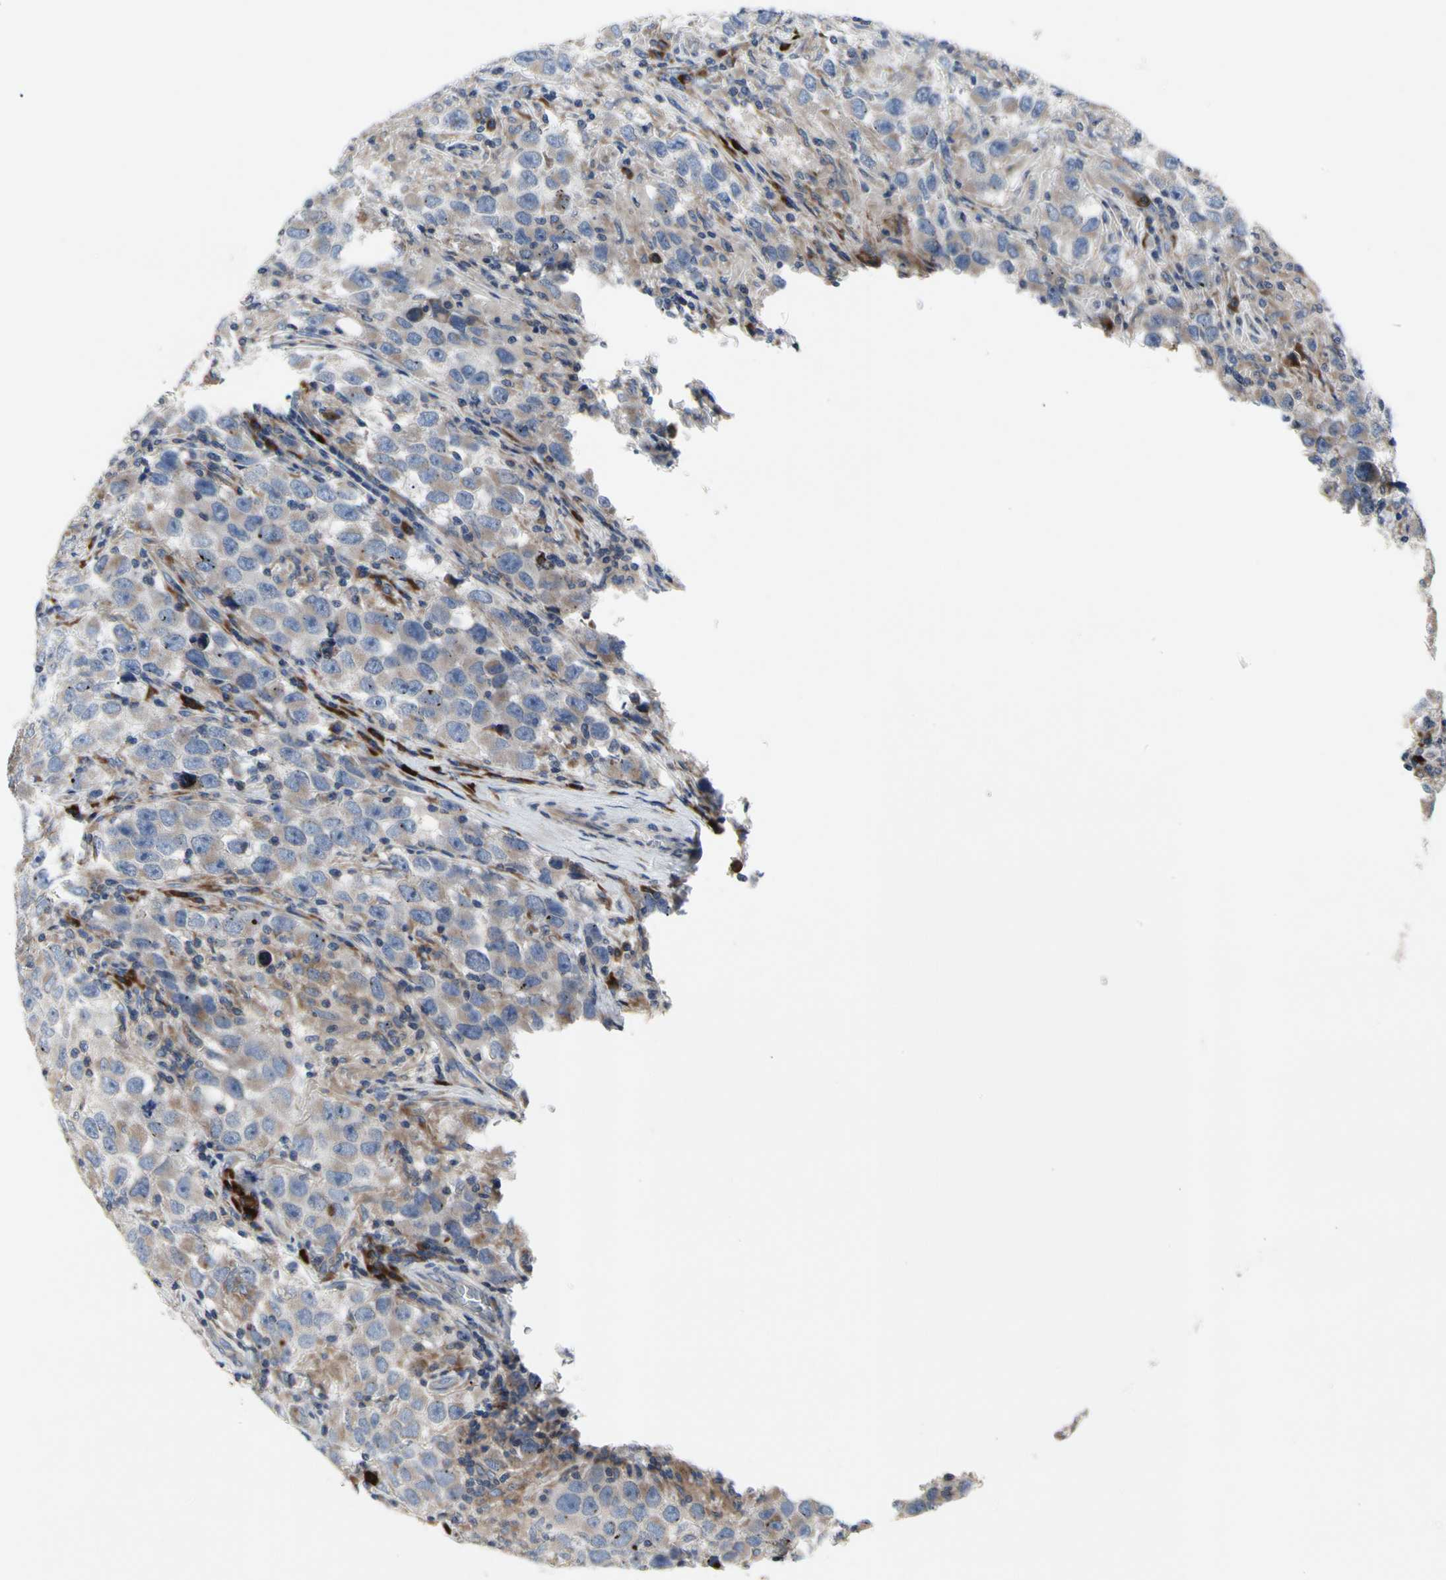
{"staining": {"intensity": "weak", "quantity": ">75%", "location": "cytoplasmic/membranous"}, "tissue": "testis cancer", "cell_type": "Tumor cells", "image_type": "cancer", "snomed": [{"axis": "morphology", "description": "Carcinoma, Embryonal, NOS"}, {"axis": "topography", "description": "Testis"}], "caption": "IHC photomicrograph of neoplastic tissue: testis cancer (embryonal carcinoma) stained using immunohistochemistry exhibits low levels of weak protein expression localized specifically in the cytoplasmic/membranous of tumor cells, appearing as a cytoplasmic/membranous brown color.", "gene": "MMEL1", "patient": {"sex": "male", "age": 21}}